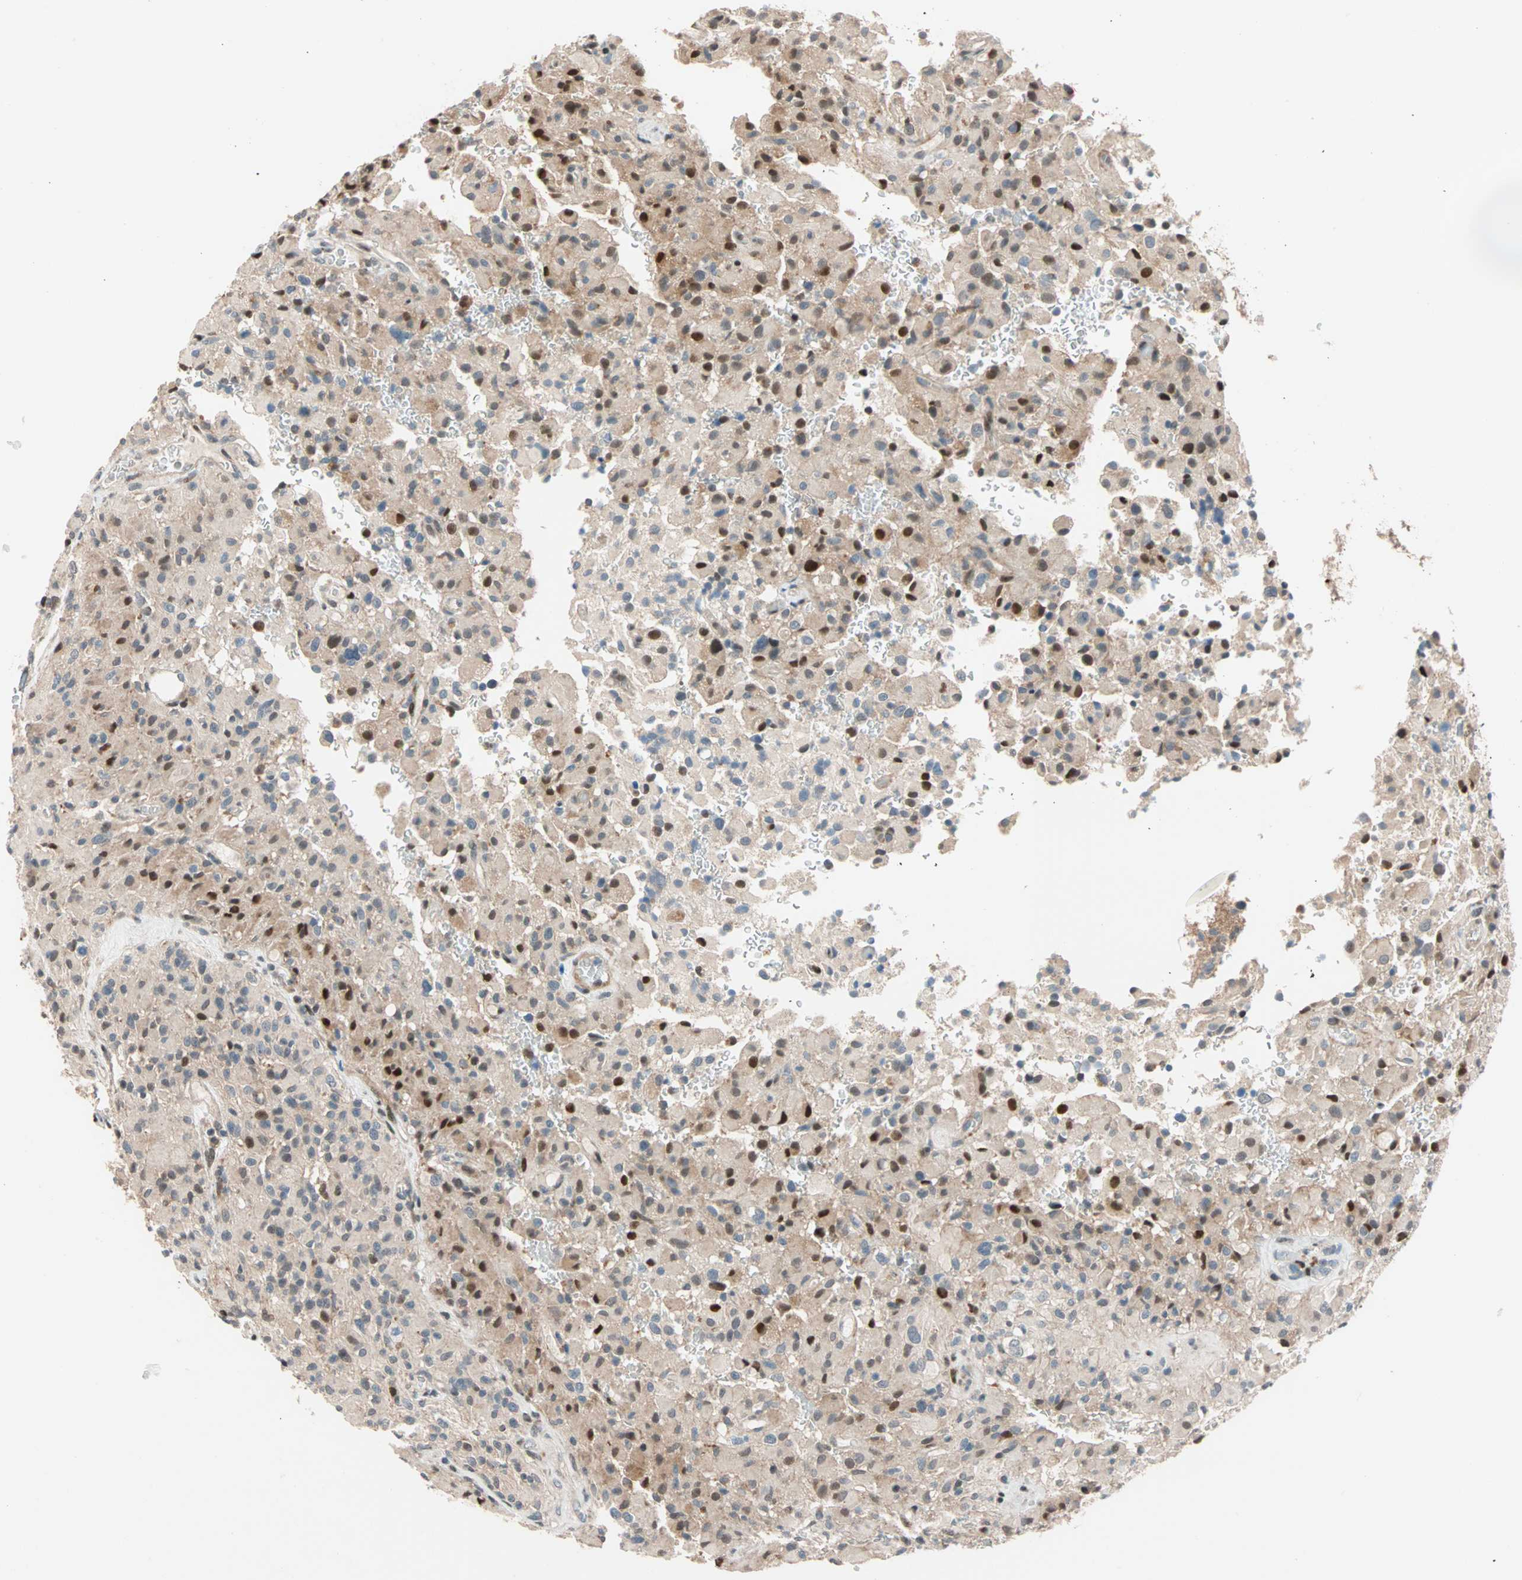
{"staining": {"intensity": "moderate", "quantity": "25%-75%", "location": "cytoplasmic/membranous,nuclear"}, "tissue": "glioma", "cell_type": "Tumor cells", "image_type": "cancer", "snomed": [{"axis": "morphology", "description": "Glioma, malignant, High grade"}, {"axis": "topography", "description": "Brain"}], "caption": "The immunohistochemical stain shows moderate cytoplasmic/membranous and nuclear expression in tumor cells of high-grade glioma (malignant) tissue.", "gene": "HECW1", "patient": {"sex": "male", "age": 71}}